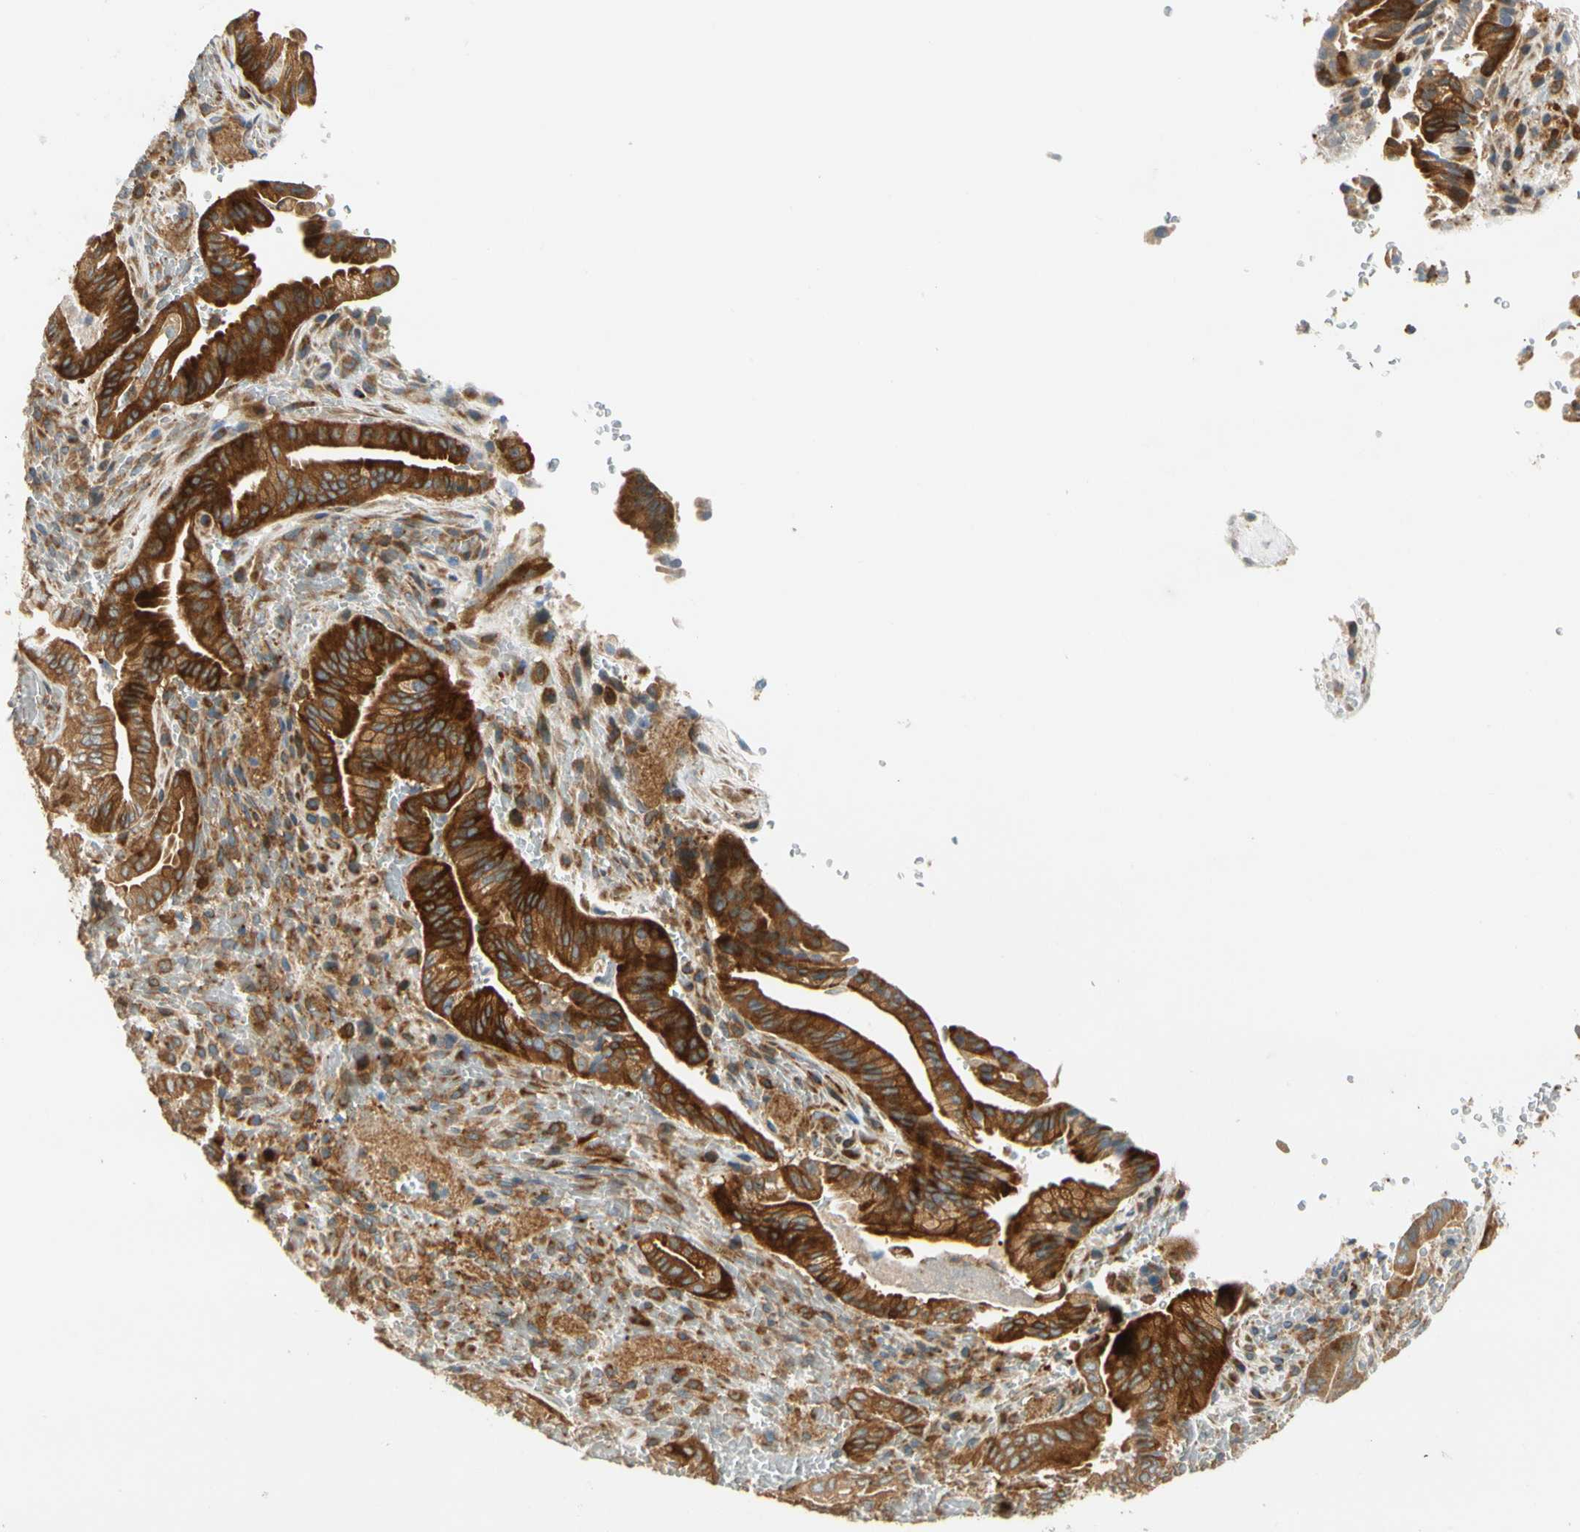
{"staining": {"intensity": "strong", "quantity": ">75%", "location": "cytoplasmic/membranous"}, "tissue": "liver cancer", "cell_type": "Tumor cells", "image_type": "cancer", "snomed": [{"axis": "morphology", "description": "Cholangiocarcinoma"}, {"axis": "topography", "description": "Liver"}], "caption": "Strong cytoplasmic/membranous protein positivity is identified in approximately >75% of tumor cells in cholangiocarcinoma (liver).", "gene": "PARP14", "patient": {"sex": "female", "age": 68}}